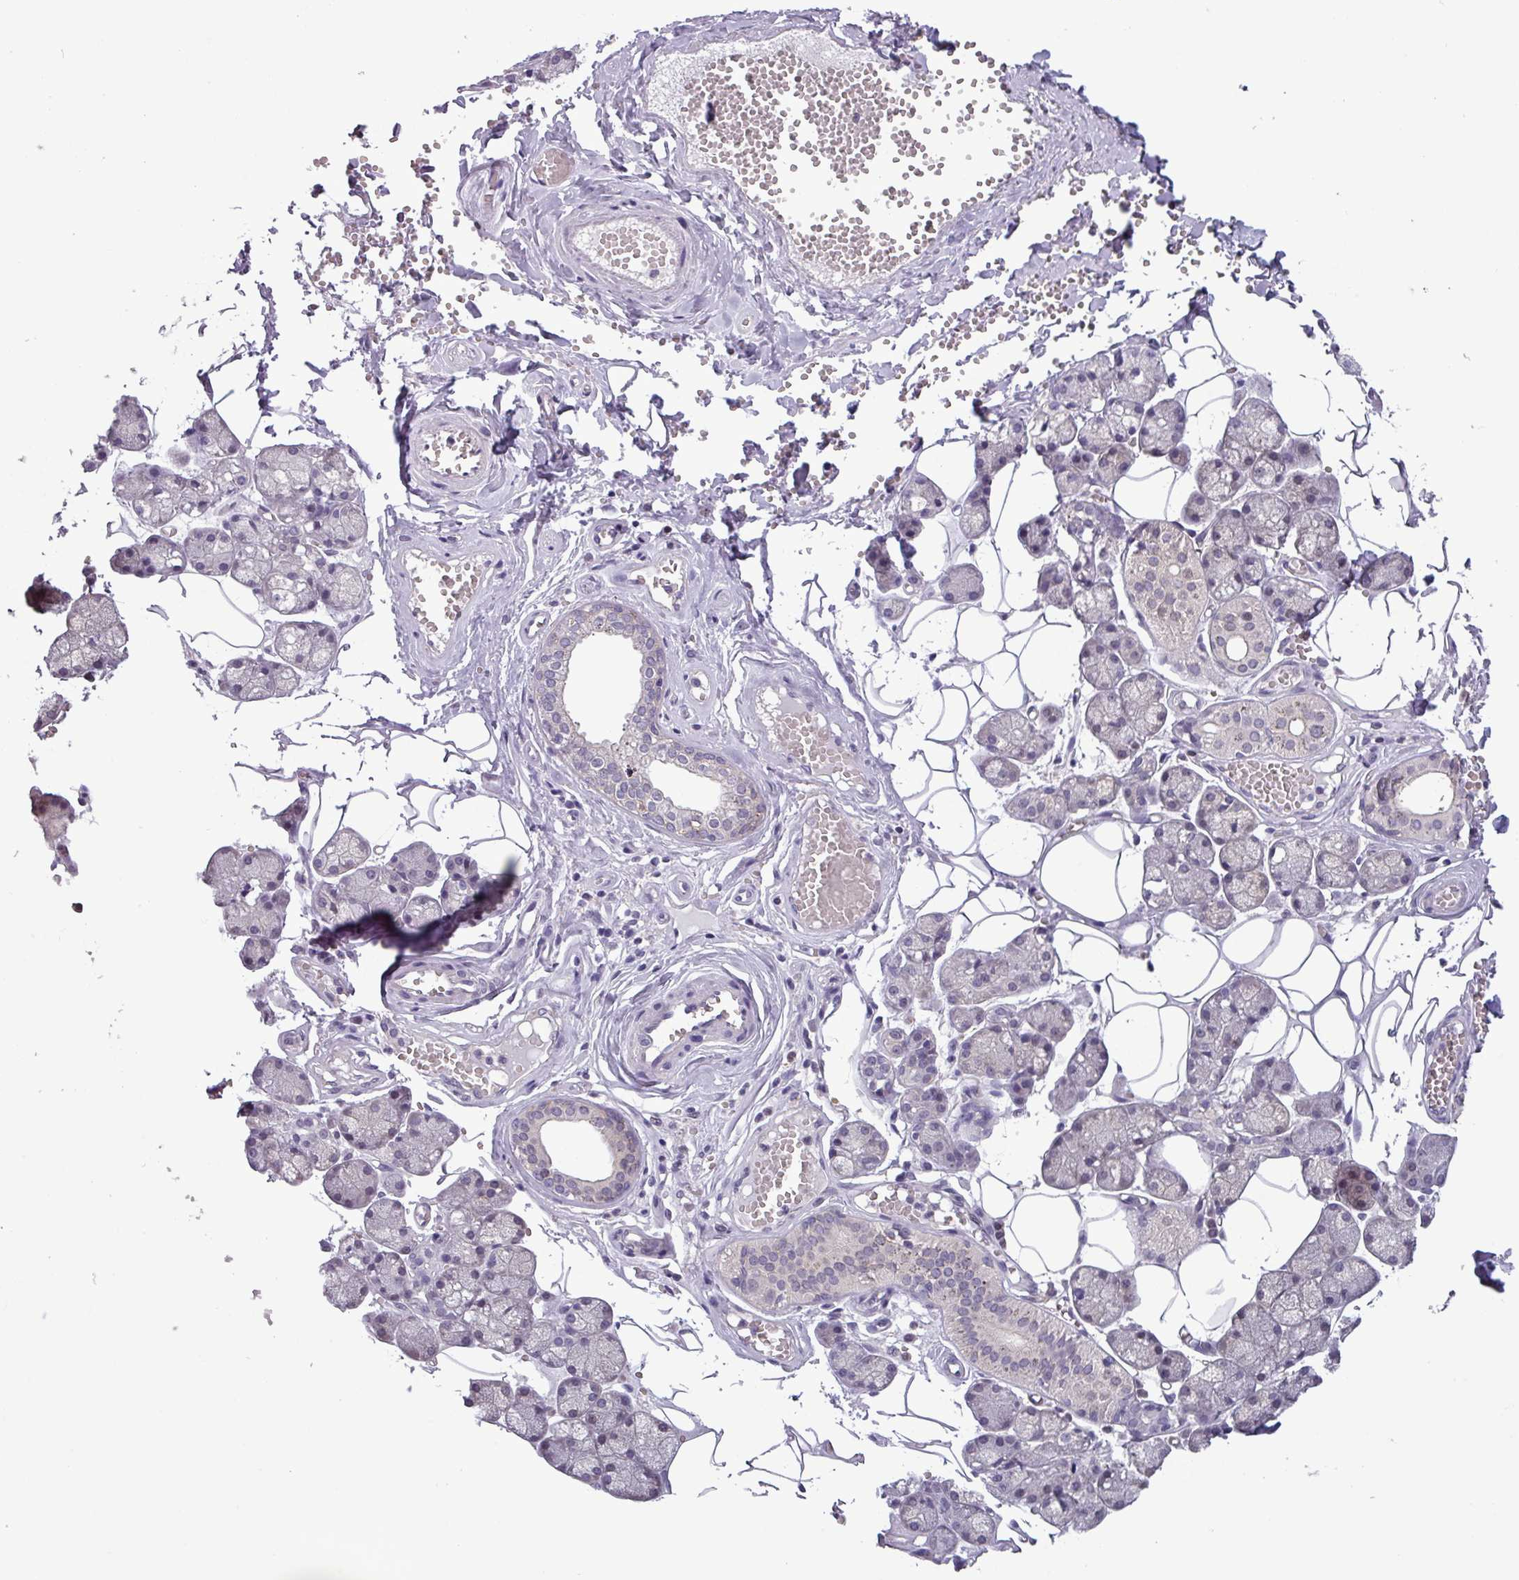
{"staining": {"intensity": "weak", "quantity": "25%-75%", "location": "cytoplasmic/membranous,nuclear"}, "tissue": "salivary gland", "cell_type": "Glandular cells", "image_type": "normal", "snomed": [{"axis": "morphology", "description": "Normal tissue, NOS"}, {"axis": "topography", "description": "Salivary gland"}], "caption": "Immunohistochemistry (IHC) (DAB) staining of normal human salivary gland displays weak cytoplasmic/membranous,nuclear protein staining in about 25%-75% of glandular cells. Immunohistochemistry (IHC) stains the protein of interest in brown and the nuclei are stained blue.", "gene": "NPFFR1", "patient": {"sex": "male", "age": 62}}